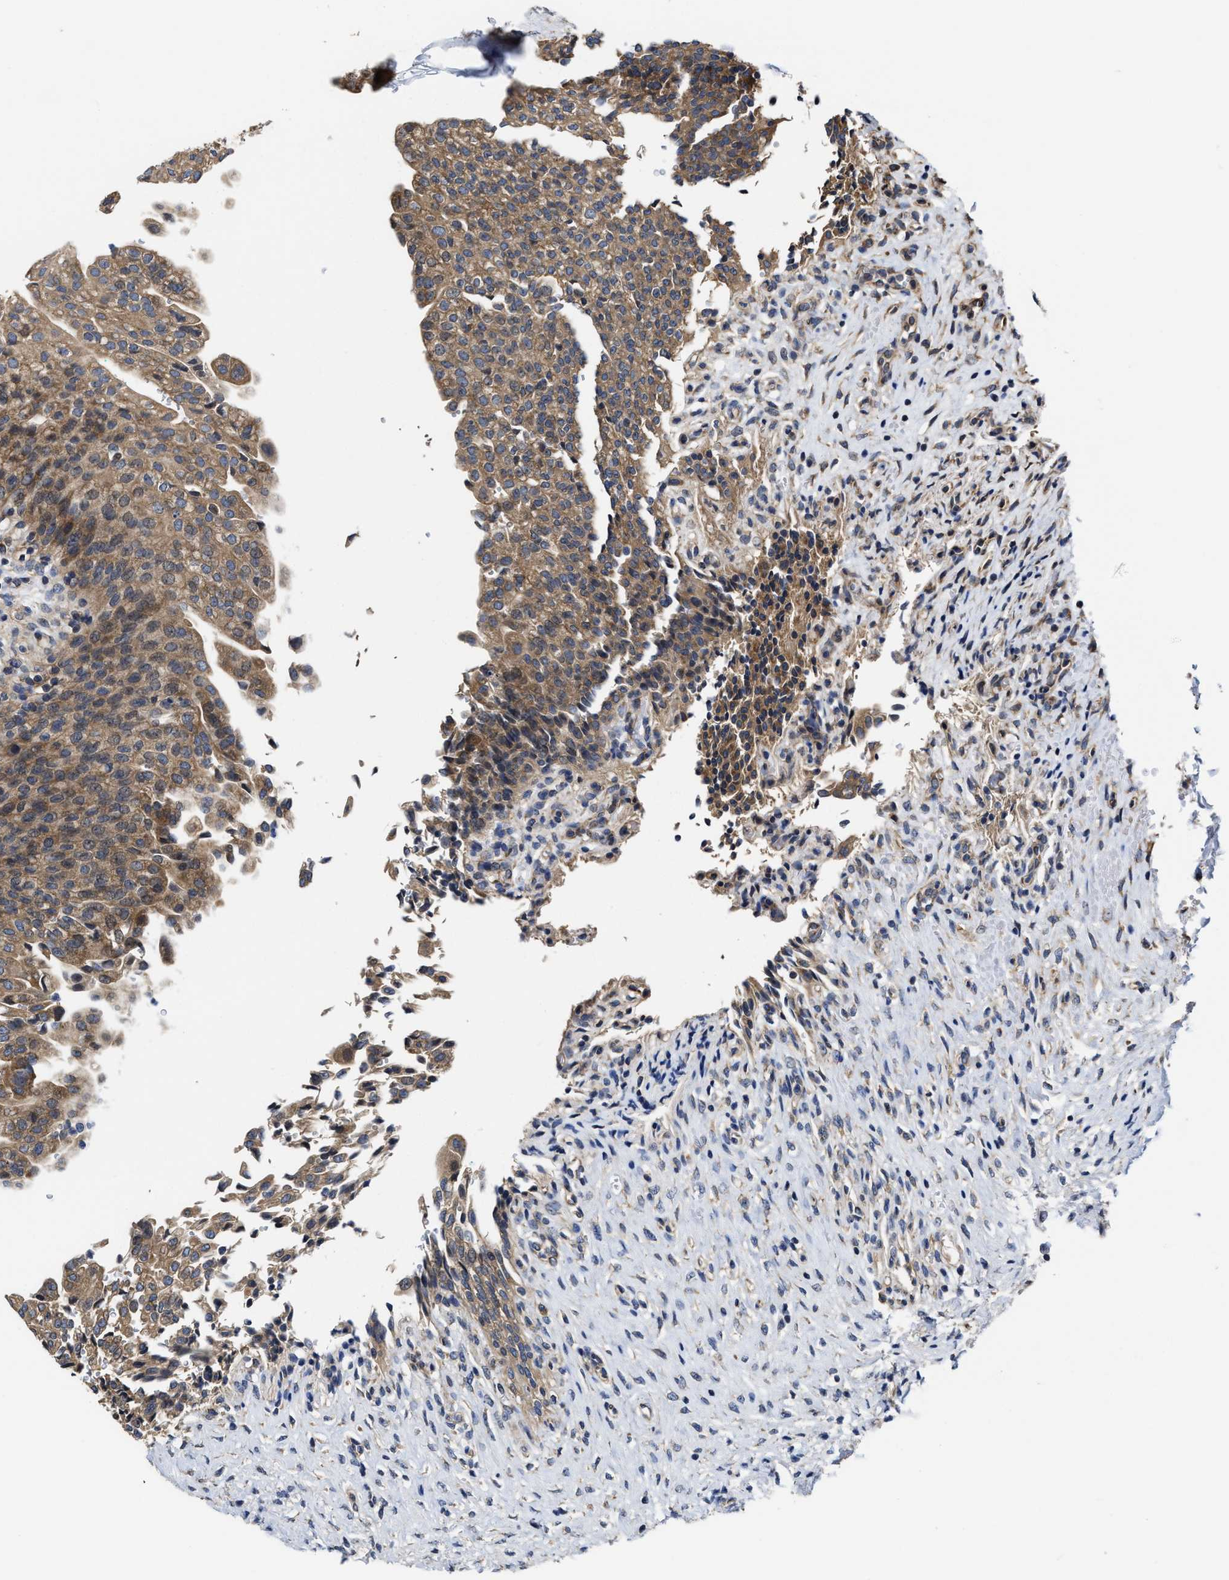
{"staining": {"intensity": "moderate", "quantity": ">75%", "location": "cytoplasmic/membranous"}, "tissue": "urinary bladder", "cell_type": "Urothelial cells", "image_type": "normal", "snomed": [{"axis": "morphology", "description": "Urothelial carcinoma, High grade"}, {"axis": "topography", "description": "Urinary bladder"}], "caption": "Immunohistochemical staining of normal urinary bladder exhibits medium levels of moderate cytoplasmic/membranous expression in about >75% of urothelial cells.", "gene": "TRAF6", "patient": {"sex": "male", "age": 46}}